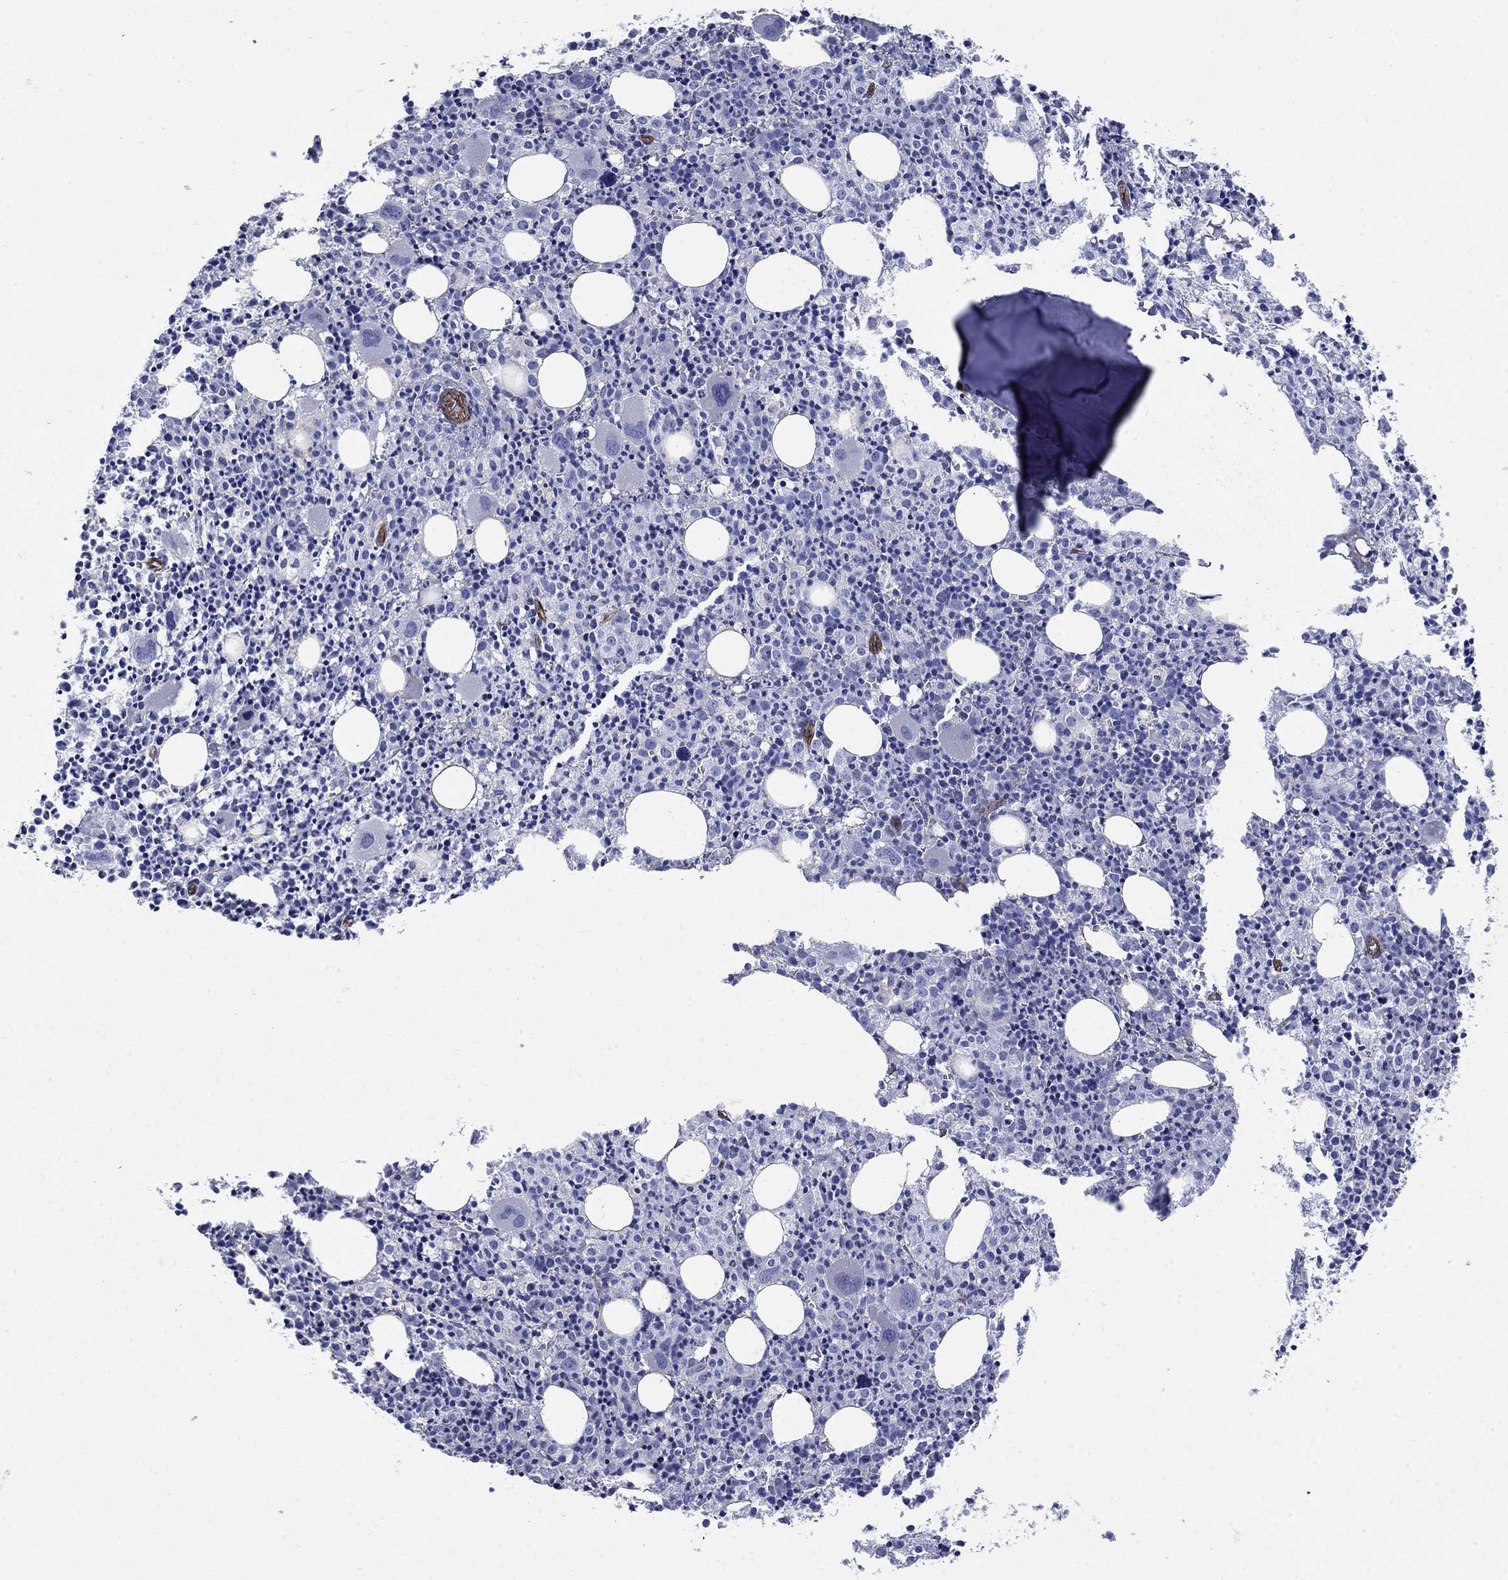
{"staining": {"intensity": "negative", "quantity": "none", "location": "none"}, "tissue": "bone marrow", "cell_type": "Hematopoietic cells", "image_type": "normal", "snomed": [{"axis": "morphology", "description": "Normal tissue, NOS"}, {"axis": "morphology", "description": "Inflammation, NOS"}, {"axis": "topography", "description": "Bone marrow"}], "caption": "Normal bone marrow was stained to show a protein in brown. There is no significant positivity in hematopoietic cells.", "gene": "VTN", "patient": {"sex": "male", "age": 3}}